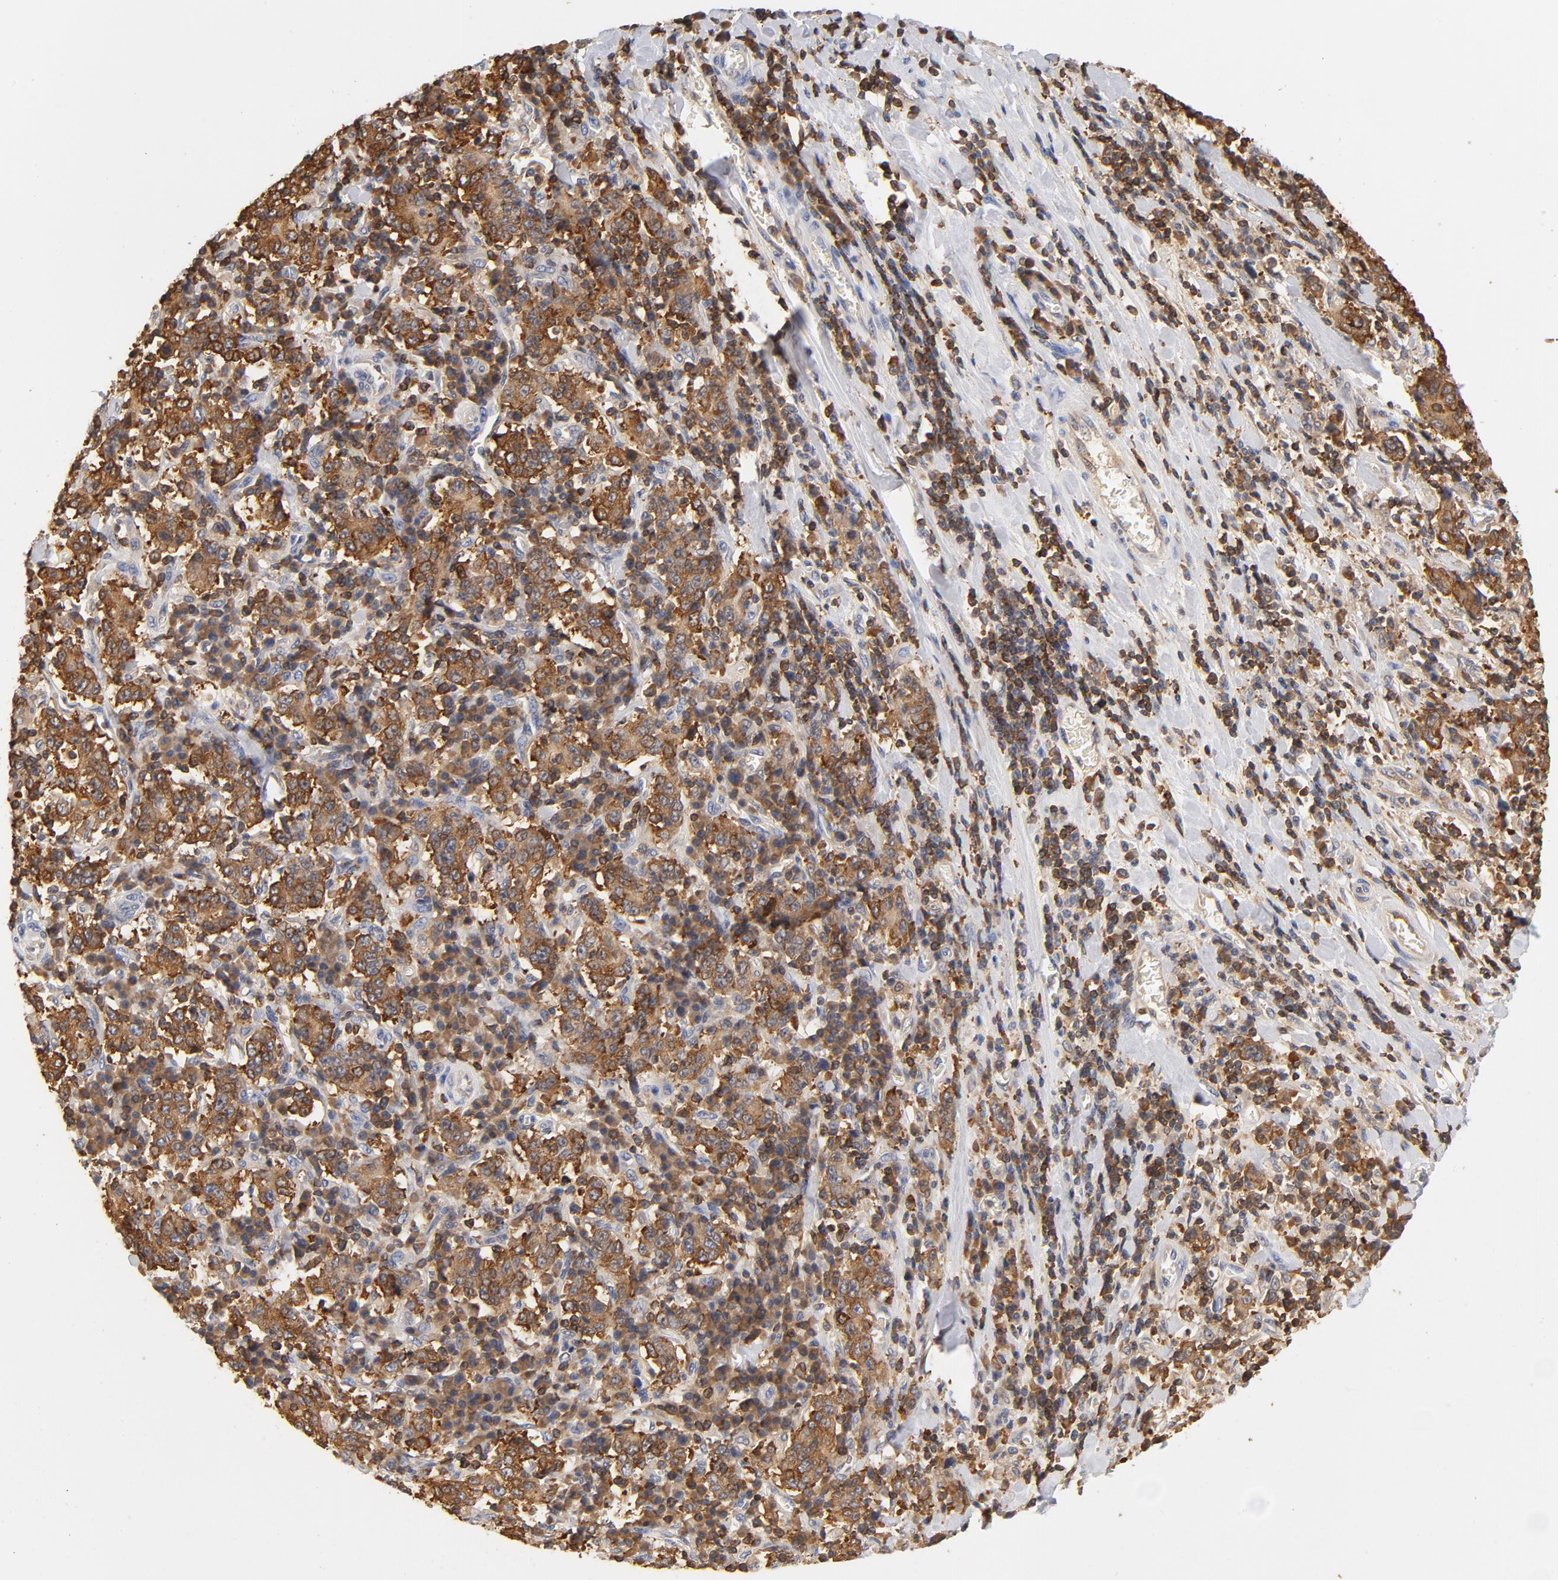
{"staining": {"intensity": "moderate", "quantity": ">75%", "location": "cytoplasmic/membranous"}, "tissue": "stomach cancer", "cell_type": "Tumor cells", "image_type": "cancer", "snomed": [{"axis": "morphology", "description": "Normal tissue, NOS"}, {"axis": "morphology", "description": "Adenocarcinoma, NOS"}, {"axis": "topography", "description": "Stomach, upper"}, {"axis": "topography", "description": "Stomach"}], "caption": "This photomicrograph demonstrates immunohistochemistry staining of adenocarcinoma (stomach), with medium moderate cytoplasmic/membranous staining in approximately >75% of tumor cells.", "gene": "EZR", "patient": {"sex": "male", "age": 59}}